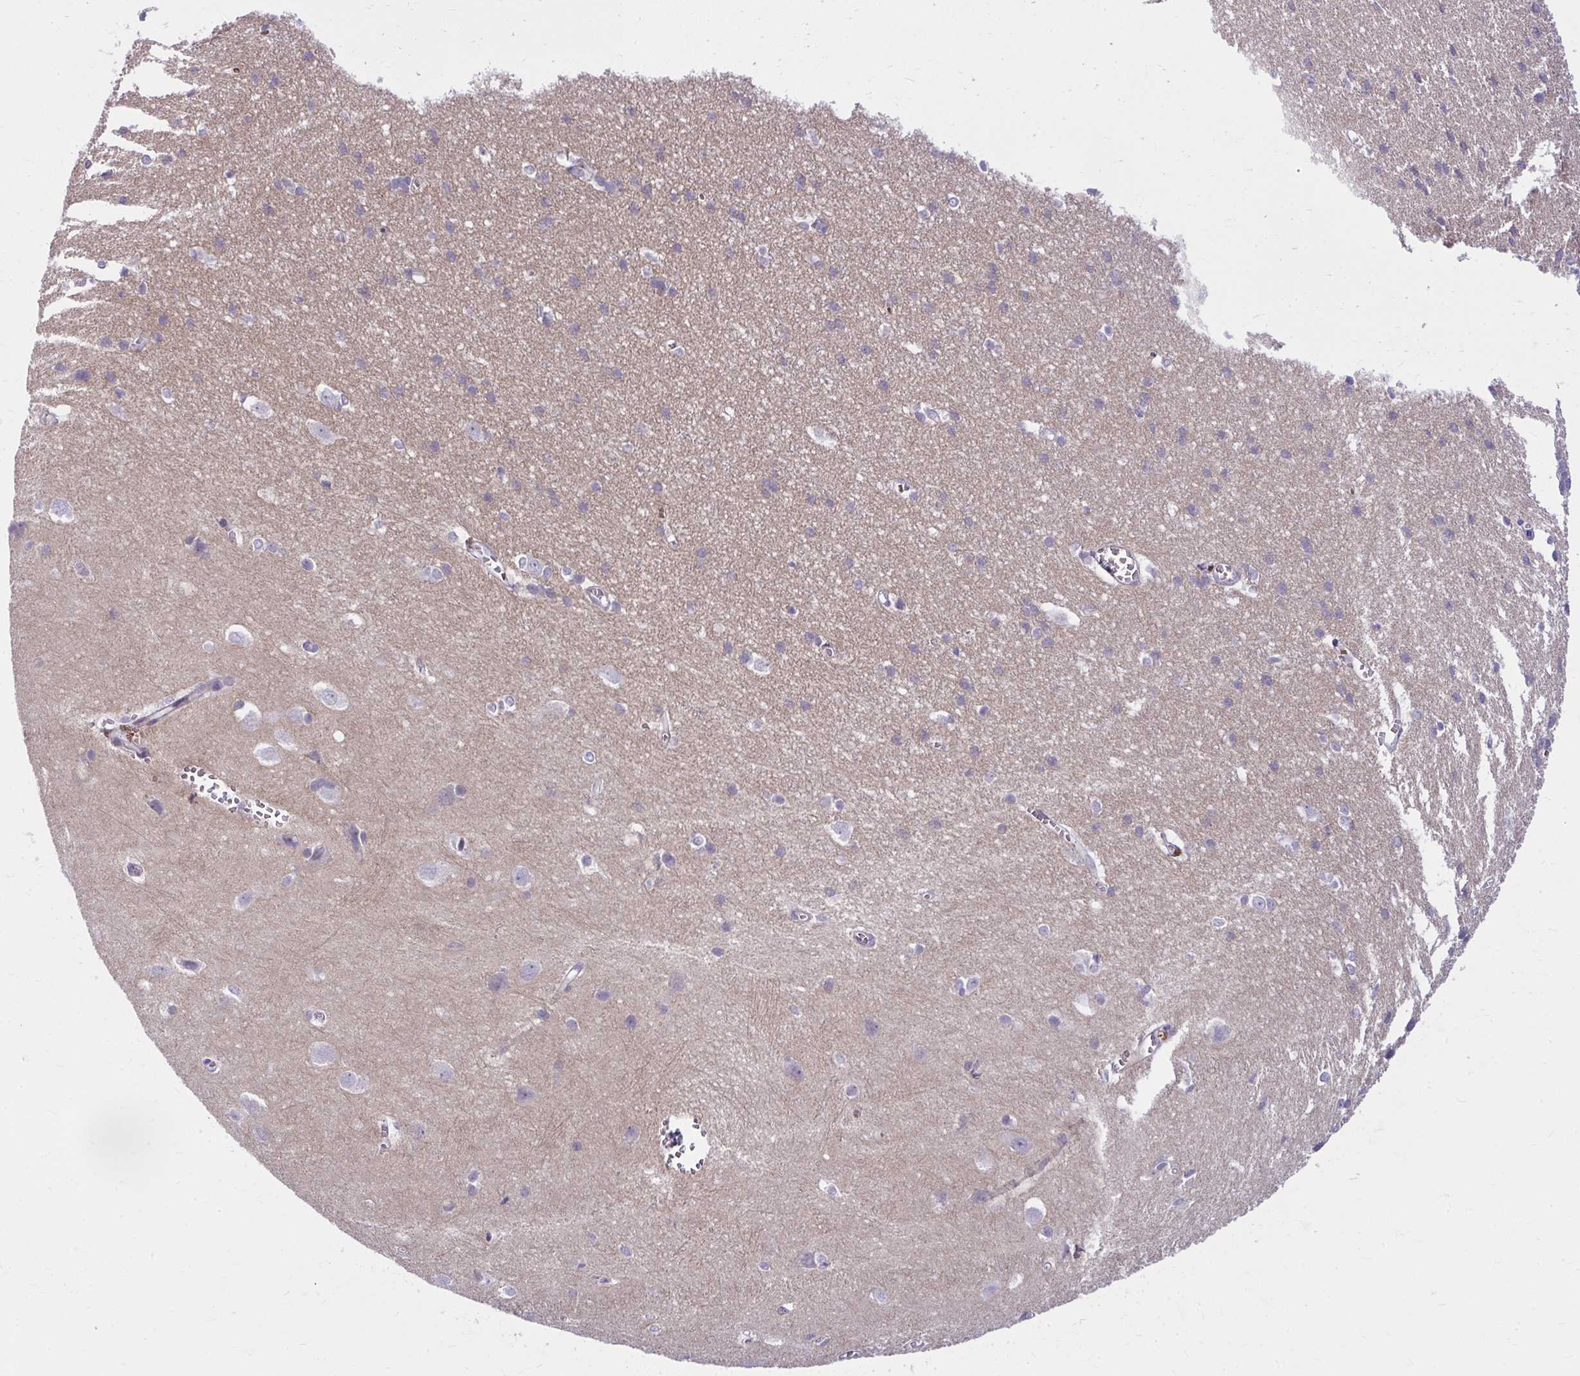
{"staining": {"intensity": "negative", "quantity": "none", "location": "none"}, "tissue": "cerebral cortex", "cell_type": "Endothelial cells", "image_type": "normal", "snomed": [{"axis": "morphology", "description": "Normal tissue, NOS"}, {"axis": "topography", "description": "Cerebral cortex"}], "caption": "Benign cerebral cortex was stained to show a protein in brown. There is no significant positivity in endothelial cells.", "gene": "SLC14A1", "patient": {"sex": "male", "age": 37}}